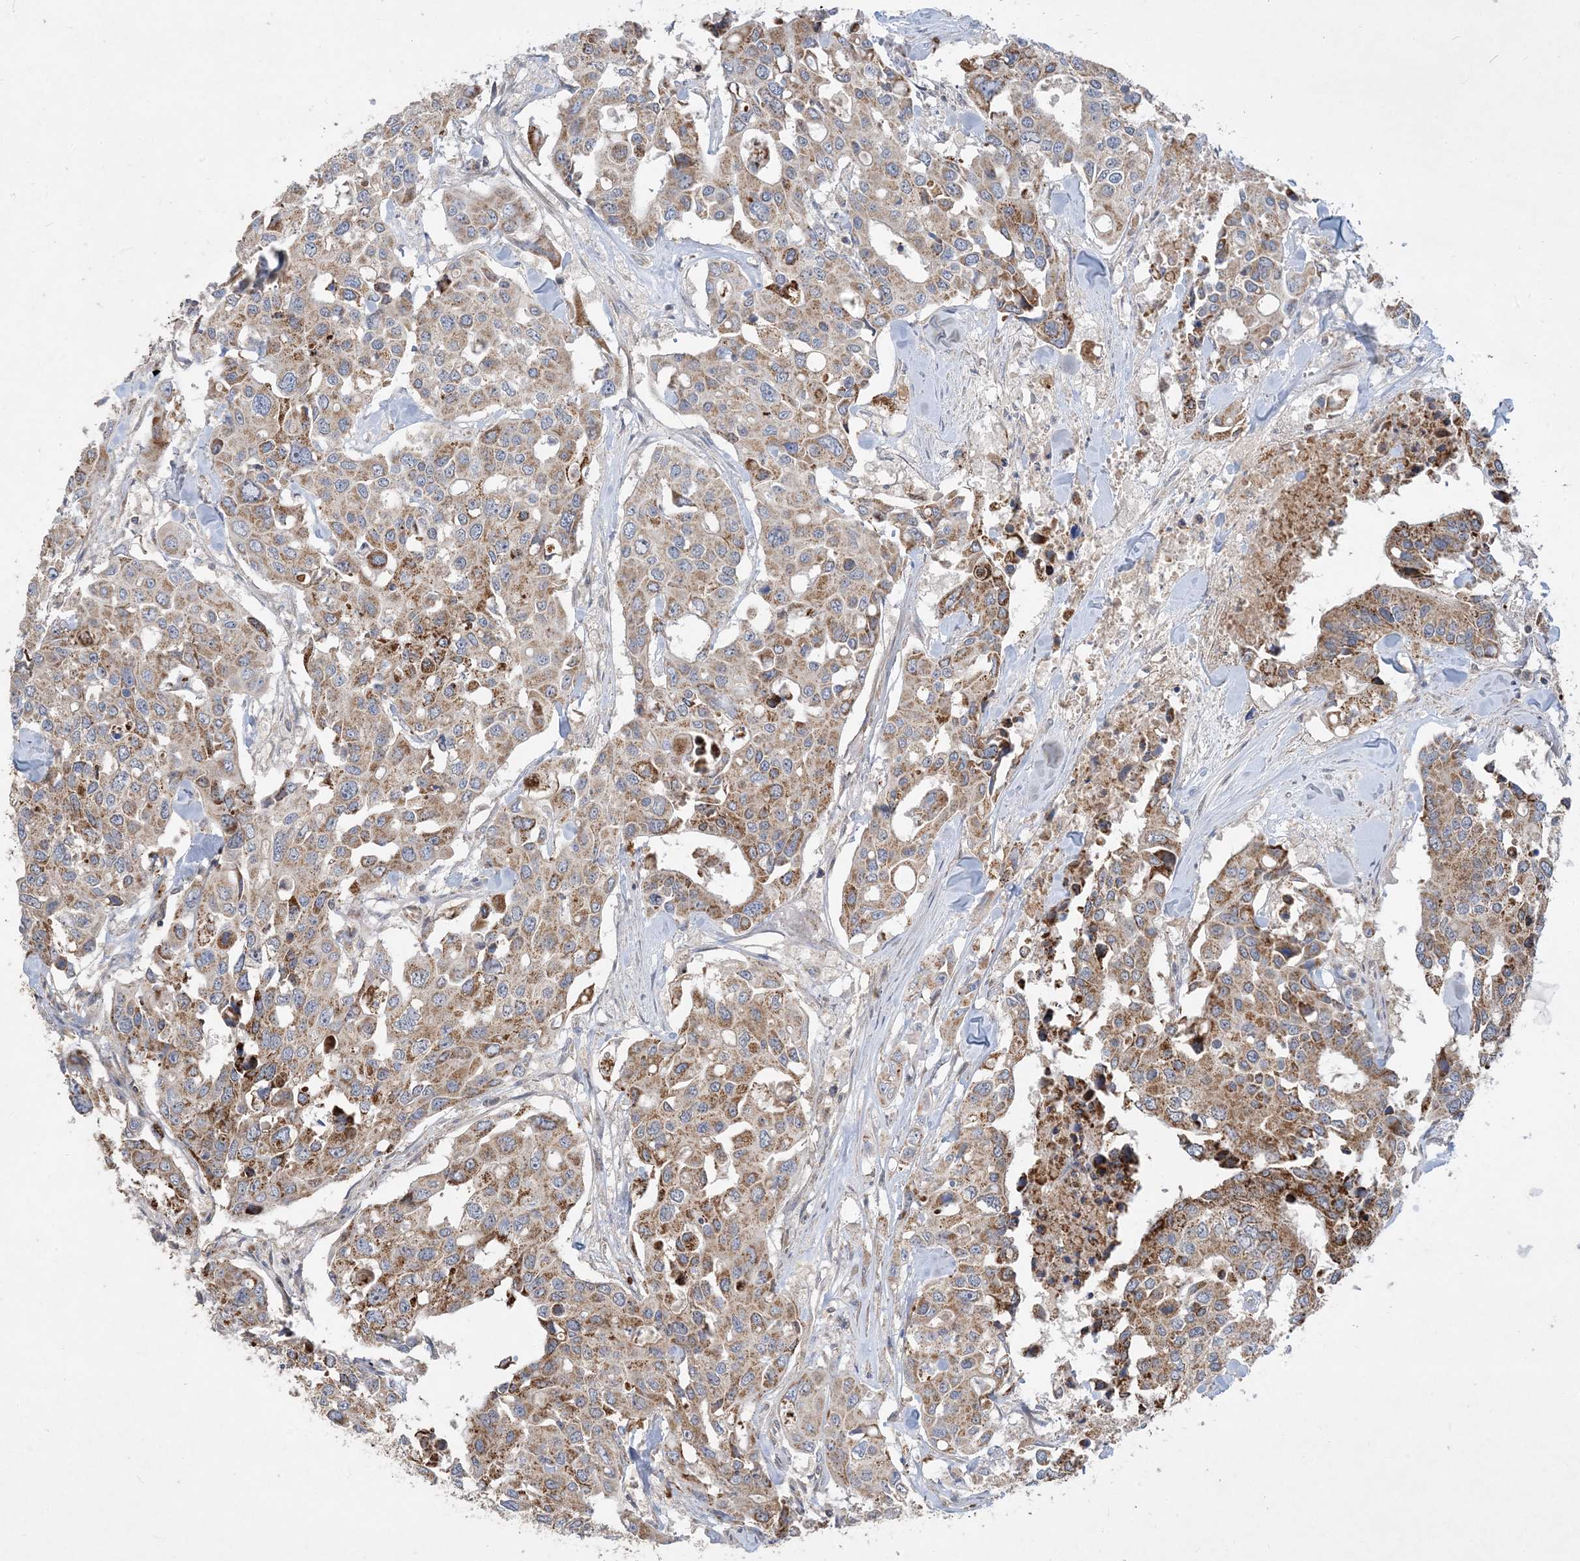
{"staining": {"intensity": "moderate", "quantity": ">75%", "location": "cytoplasmic/membranous"}, "tissue": "colorectal cancer", "cell_type": "Tumor cells", "image_type": "cancer", "snomed": [{"axis": "morphology", "description": "Adenocarcinoma, NOS"}, {"axis": "topography", "description": "Colon"}], "caption": "Brown immunohistochemical staining in human colorectal adenocarcinoma reveals moderate cytoplasmic/membranous staining in approximately >75% of tumor cells. (DAB (3,3'-diaminobenzidine) IHC, brown staining for protein, blue staining for nuclei).", "gene": "ECHDC1", "patient": {"sex": "male", "age": 77}}